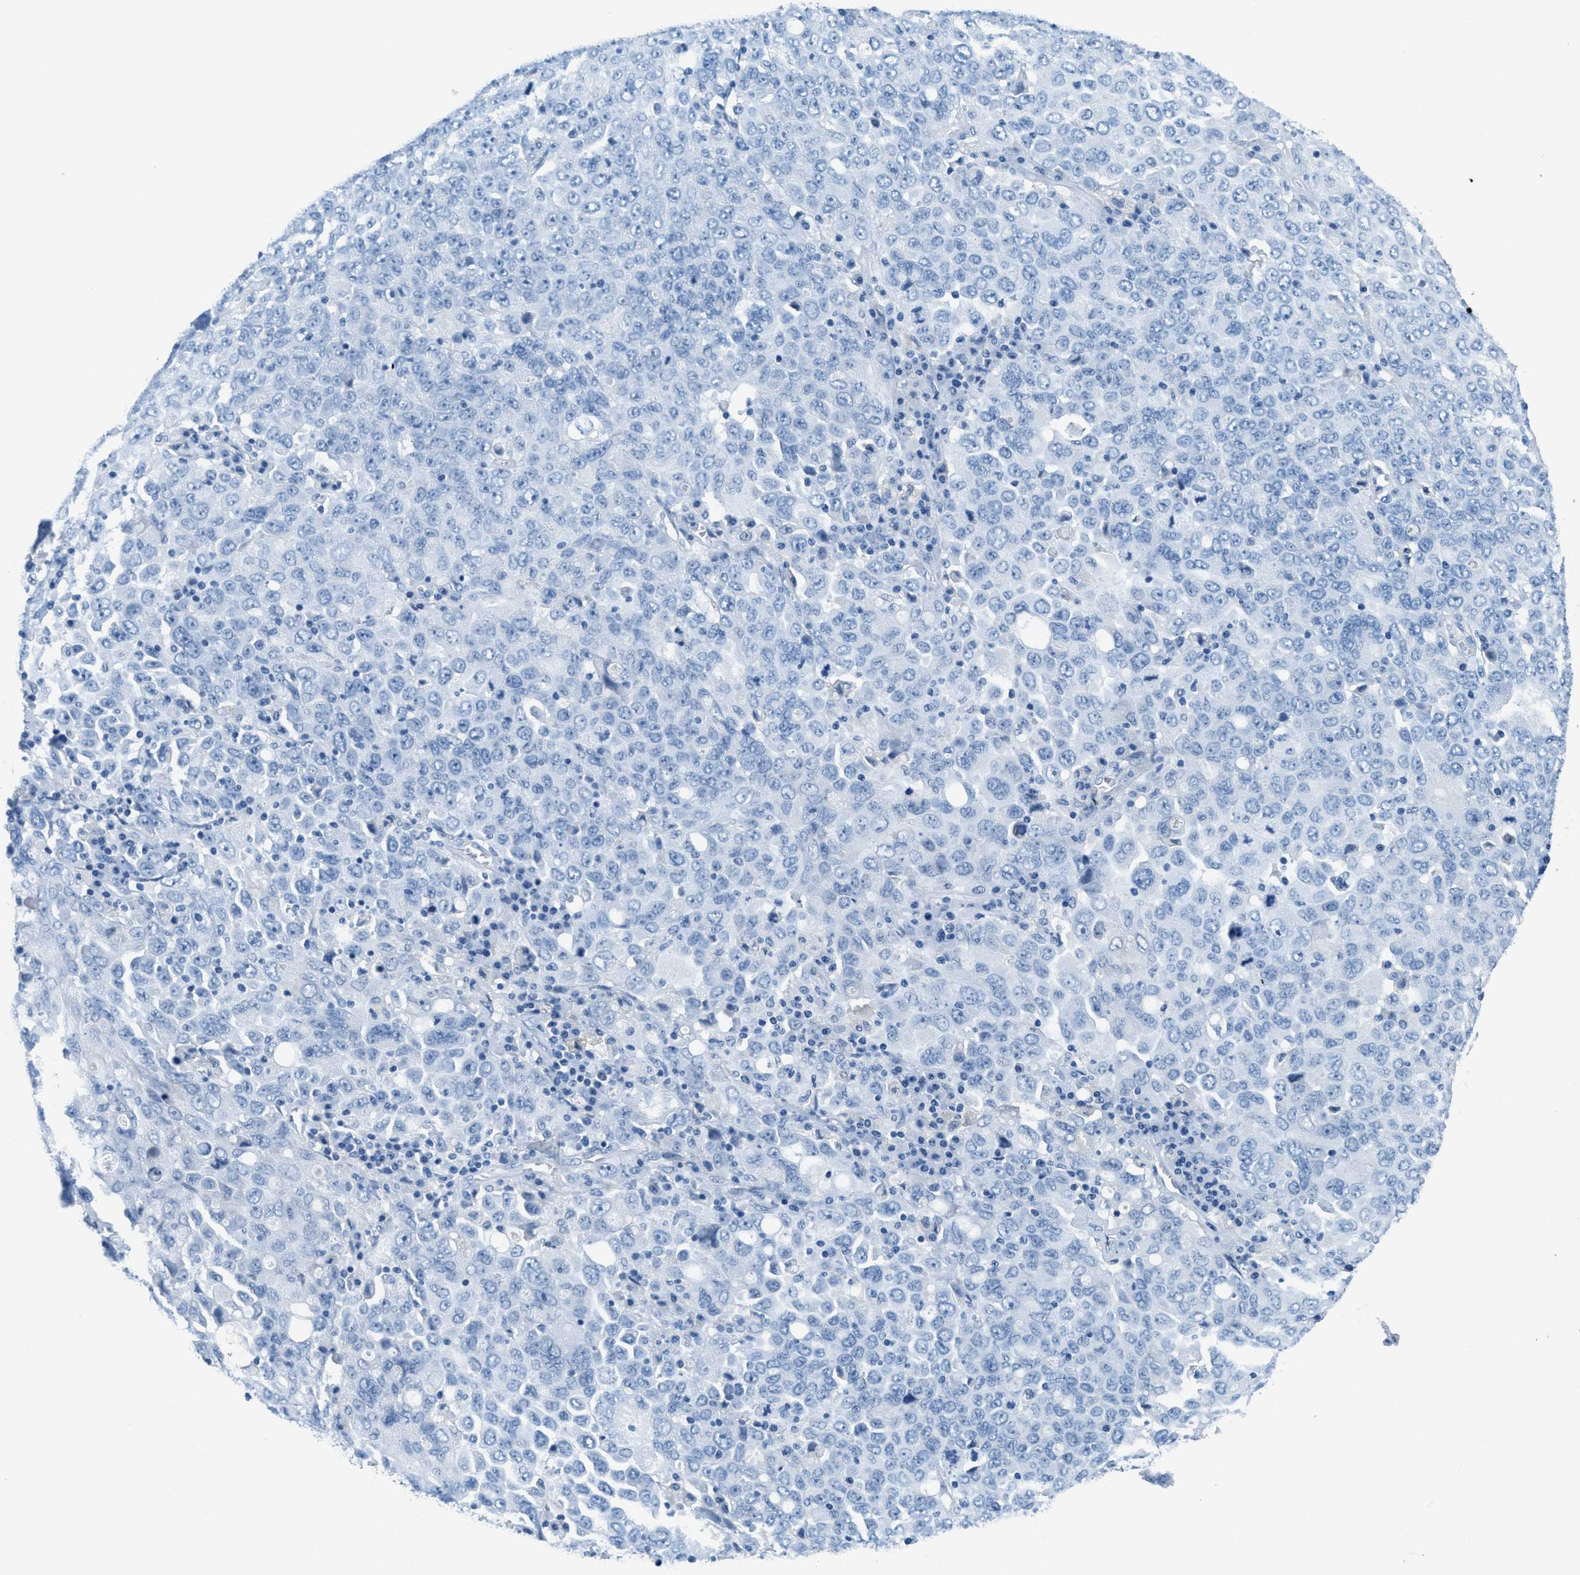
{"staining": {"intensity": "negative", "quantity": "none", "location": "none"}, "tissue": "ovarian cancer", "cell_type": "Tumor cells", "image_type": "cancer", "snomed": [{"axis": "morphology", "description": "Carcinoma, endometroid"}, {"axis": "topography", "description": "Ovary"}], "caption": "DAB (3,3'-diaminobenzidine) immunohistochemical staining of ovarian cancer (endometroid carcinoma) exhibits no significant staining in tumor cells. (Stains: DAB immunohistochemistry (IHC) with hematoxylin counter stain, Microscopy: brightfield microscopy at high magnification).", "gene": "MGARP", "patient": {"sex": "female", "age": 62}}